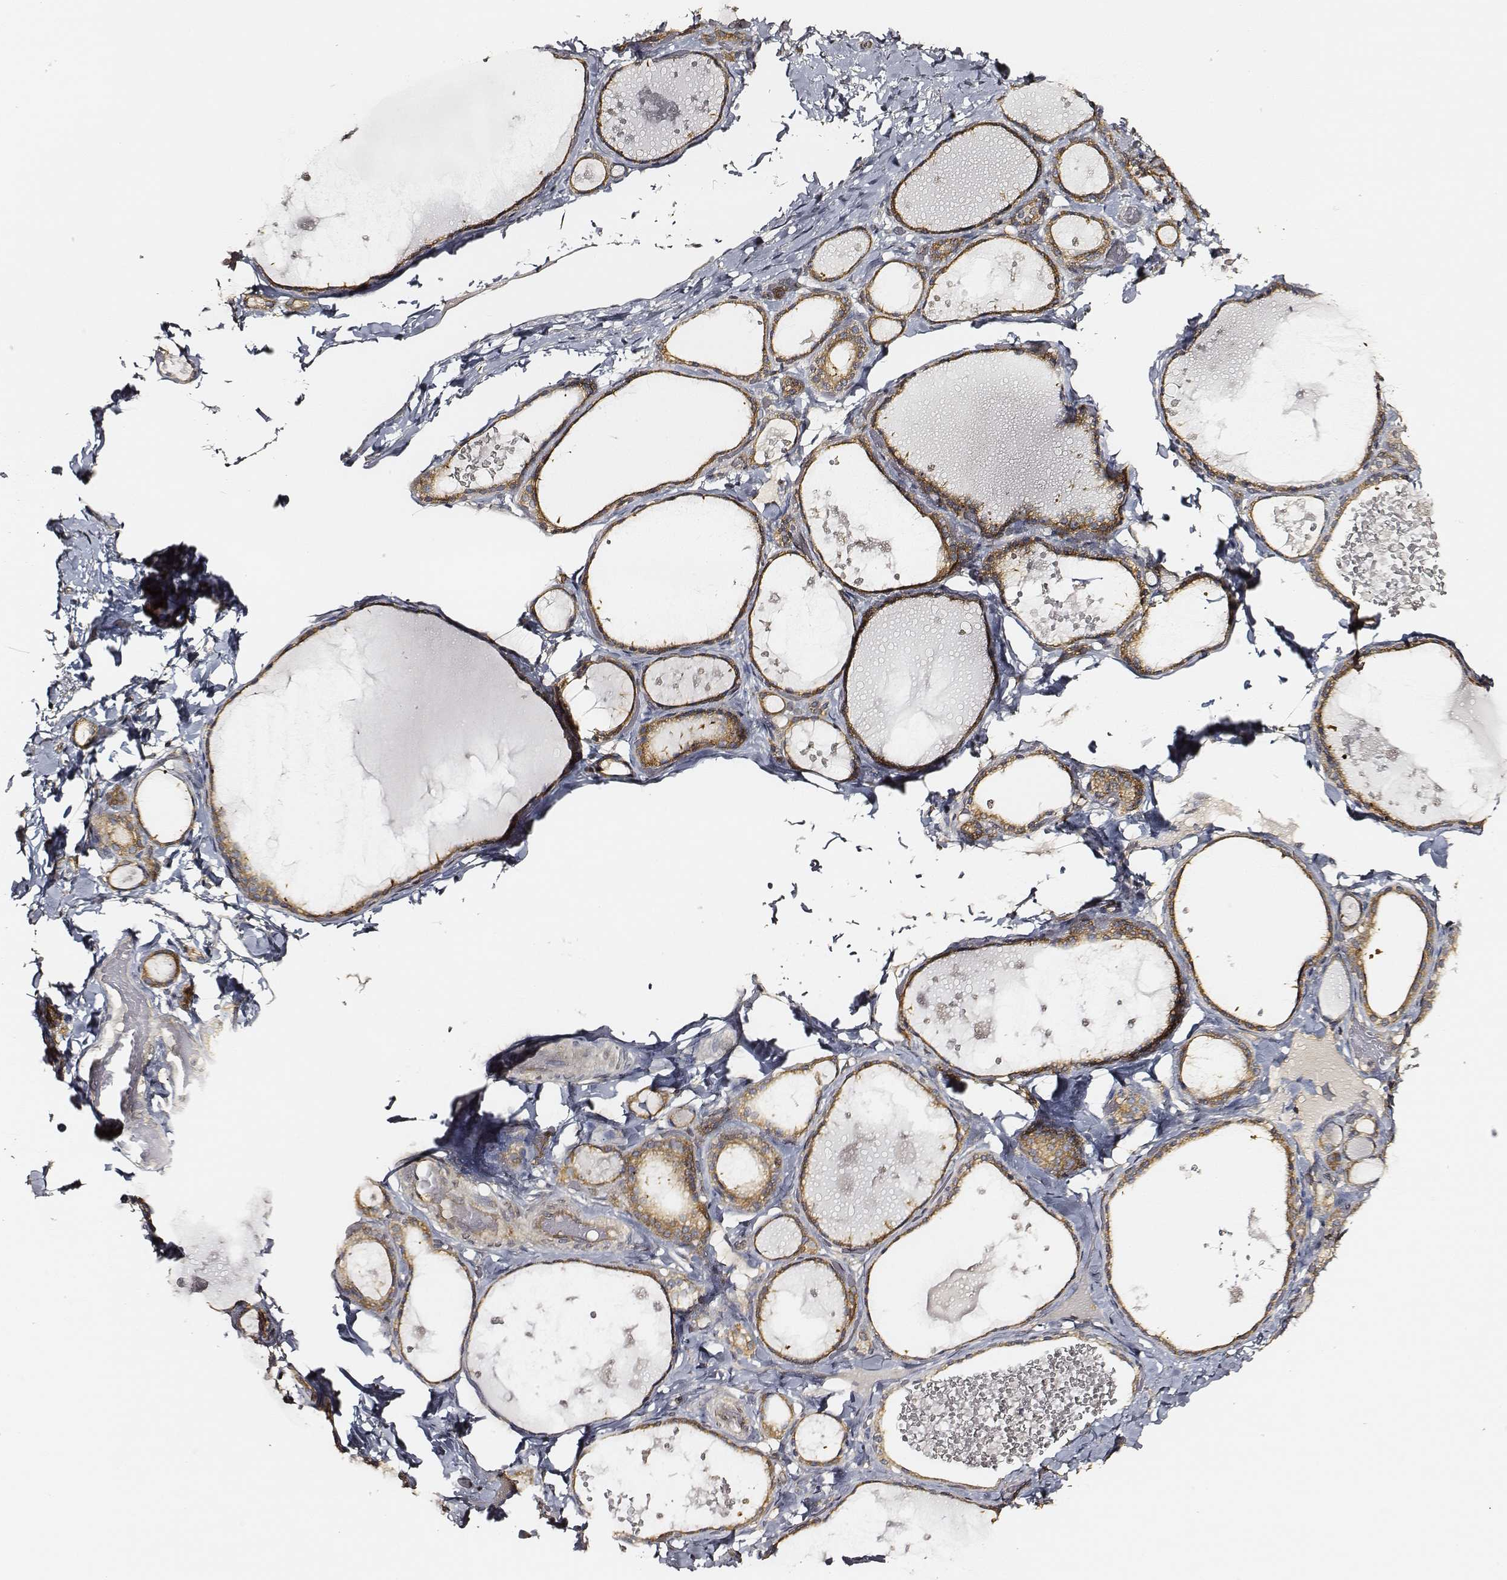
{"staining": {"intensity": "moderate", "quantity": ">75%", "location": "cytoplasmic/membranous"}, "tissue": "thyroid gland", "cell_type": "Glandular cells", "image_type": "normal", "snomed": [{"axis": "morphology", "description": "Normal tissue, NOS"}, {"axis": "topography", "description": "Thyroid gland"}], "caption": "Brown immunohistochemical staining in normal thyroid gland displays moderate cytoplasmic/membranous positivity in about >75% of glandular cells.", "gene": "CARS1", "patient": {"sex": "female", "age": 56}}